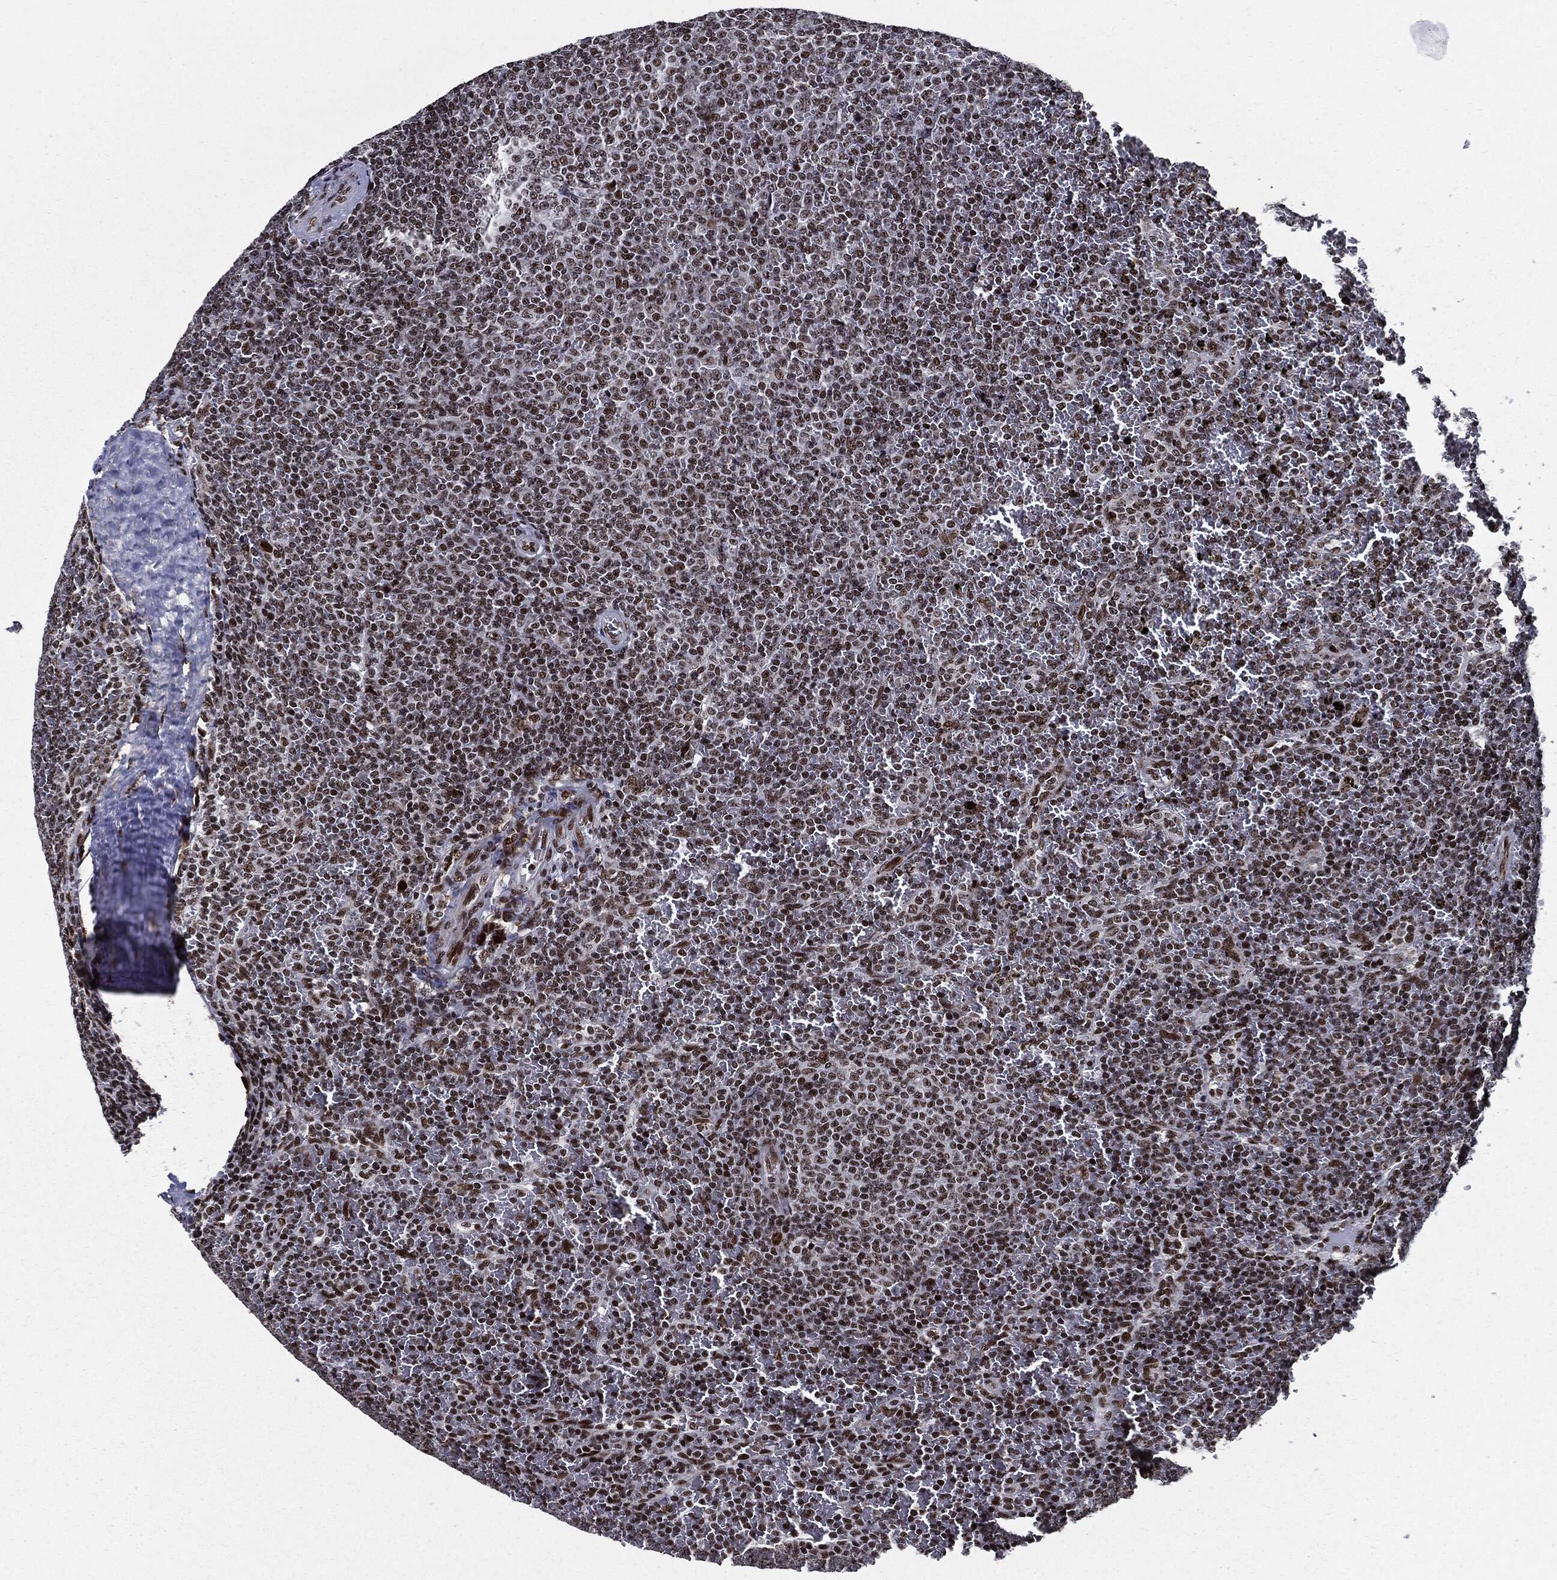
{"staining": {"intensity": "moderate", "quantity": ">75%", "location": "nuclear"}, "tissue": "lymphoma", "cell_type": "Tumor cells", "image_type": "cancer", "snomed": [{"axis": "morphology", "description": "Malignant lymphoma, non-Hodgkin's type, Low grade"}, {"axis": "topography", "description": "Spleen"}], "caption": "An image of low-grade malignant lymphoma, non-Hodgkin's type stained for a protein demonstrates moderate nuclear brown staining in tumor cells. The staining was performed using DAB, with brown indicating positive protein expression. Nuclei are stained blue with hematoxylin.", "gene": "ZFP91", "patient": {"sex": "female", "age": 77}}